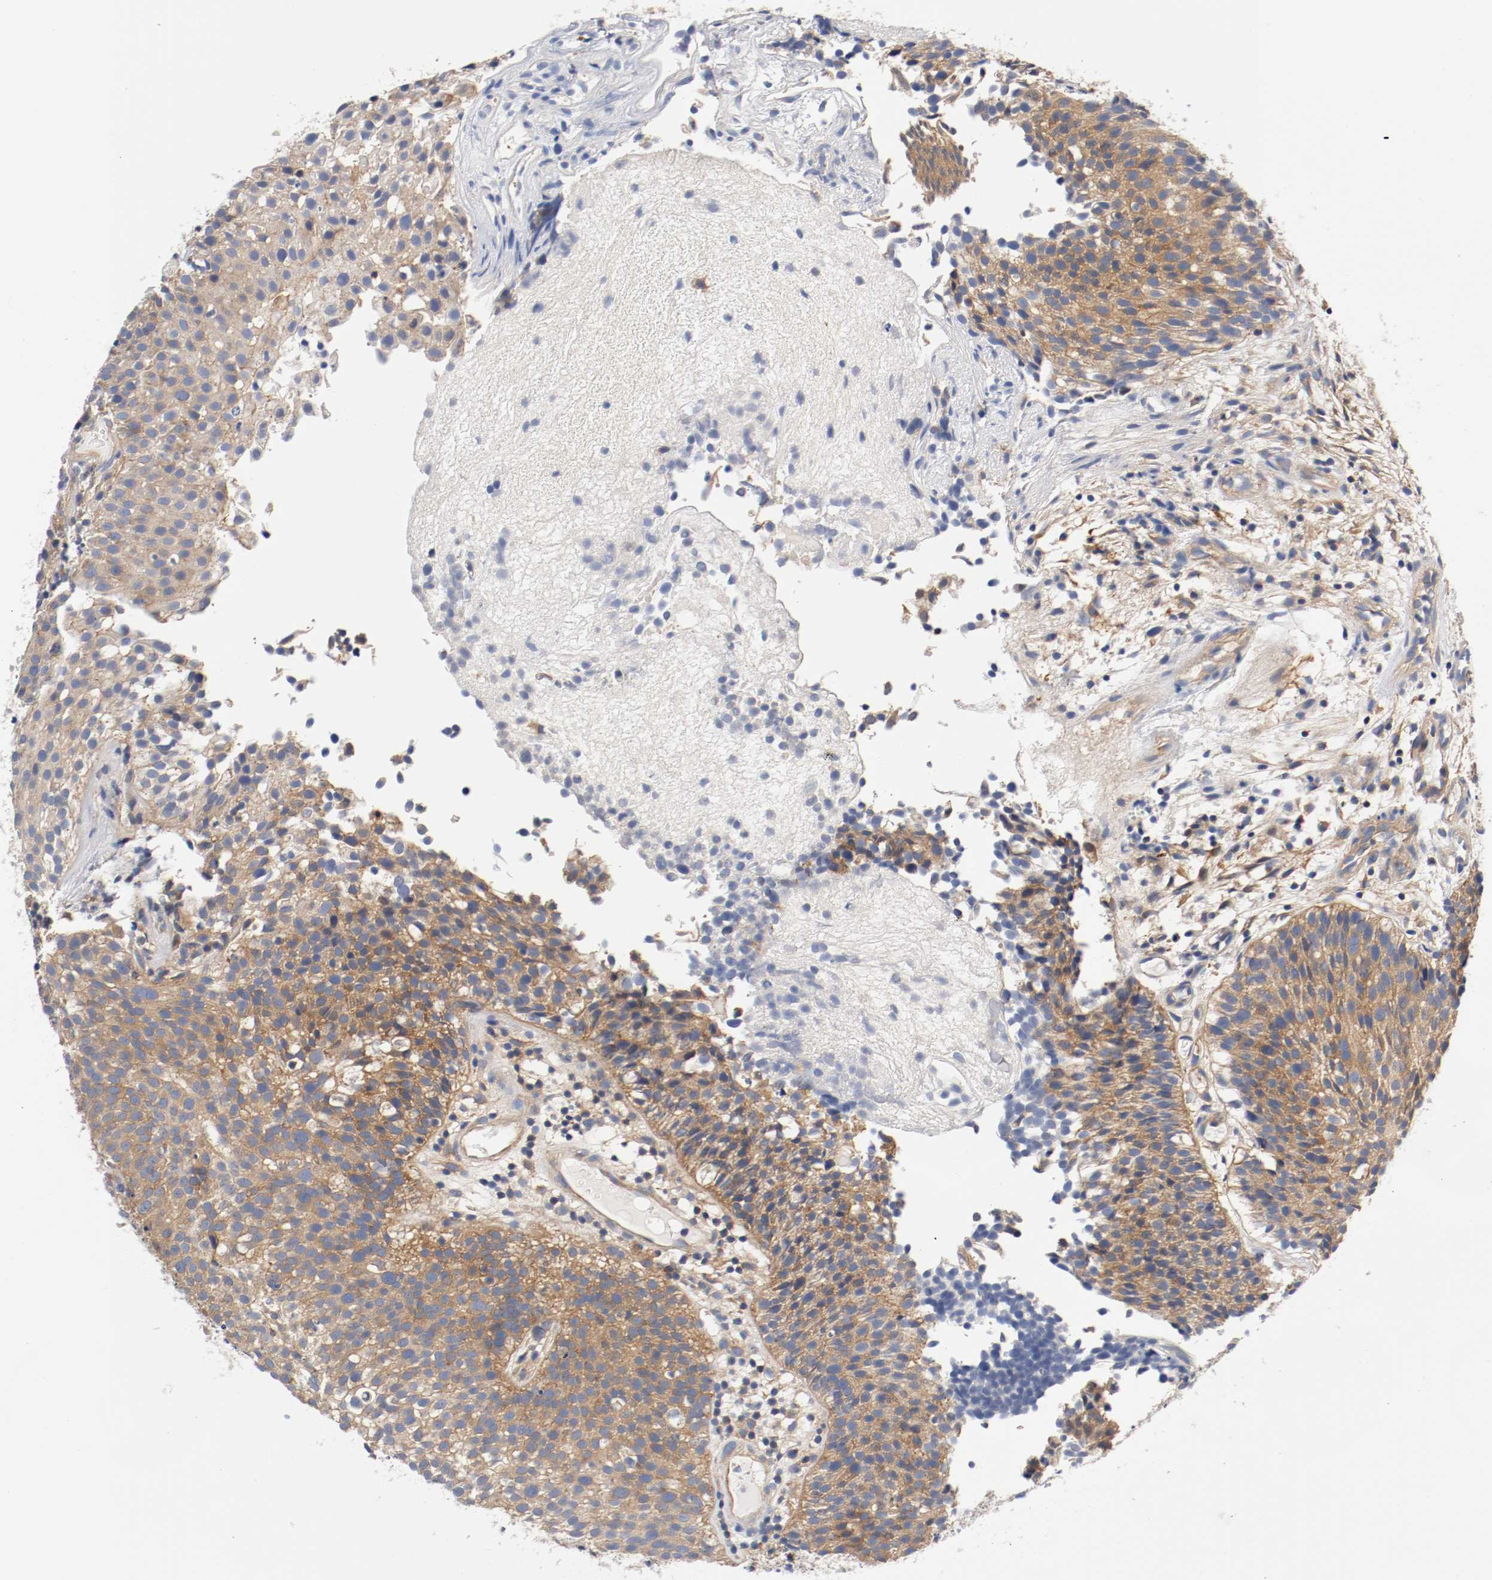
{"staining": {"intensity": "strong", "quantity": ">75%", "location": "cytoplasmic/membranous"}, "tissue": "urothelial cancer", "cell_type": "Tumor cells", "image_type": "cancer", "snomed": [{"axis": "morphology", "description": "Urothelial carcinoma, Low grade"}, {"axis": "topography", "description": "Urinary bladder"}], "caption": "A brown stain highlights strong cytoplasmic/membranous expression of a protein in human urothelial cancer tumor cells.", "gene": "HGS", "patient": {"sex": "male", "age": 85}}